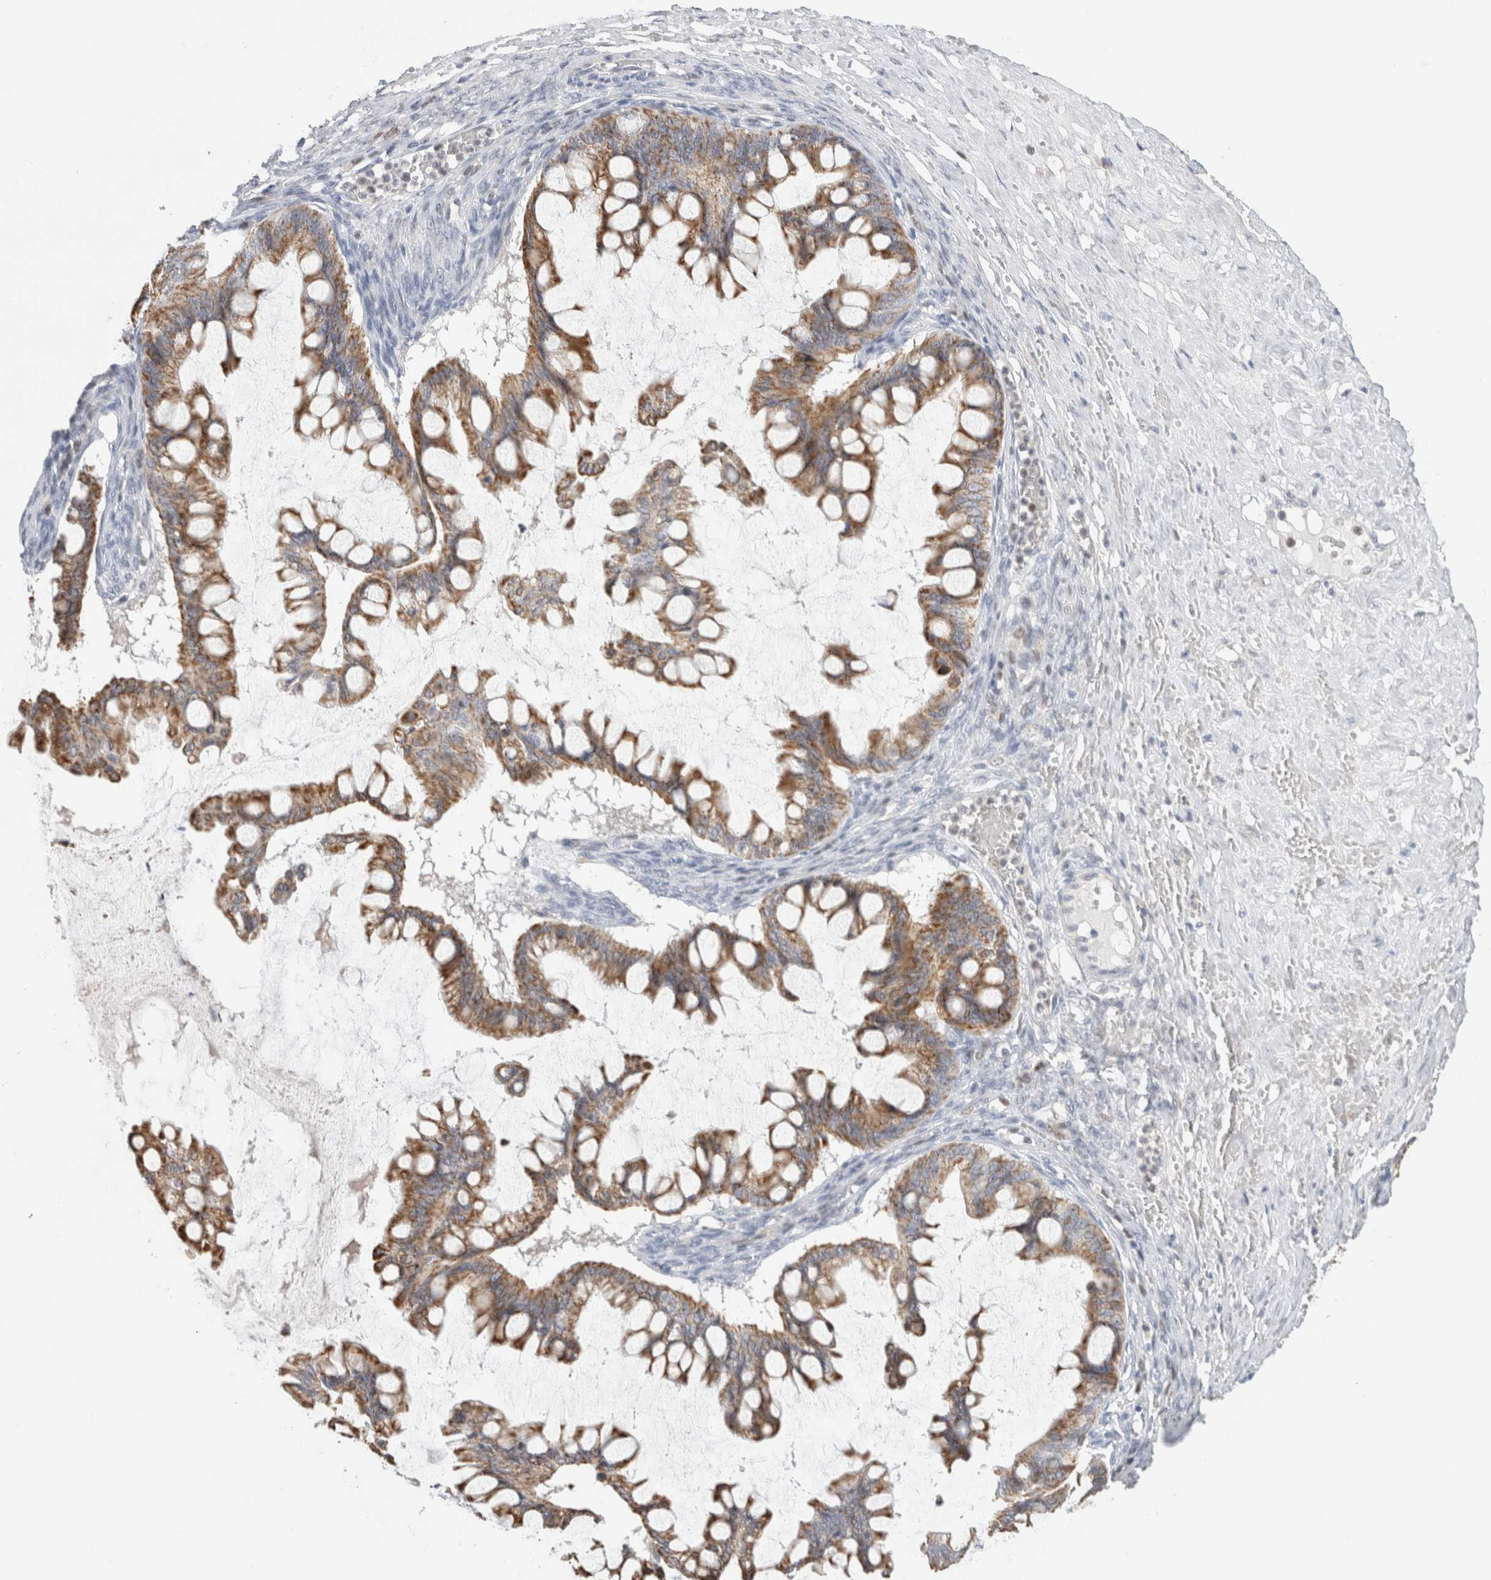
{"staining": {"intensity": "moderate", "quantity": ">75%", "location": "cytoplasmic/membranous"}, "tissue": "ovarian cancer", "cell_type": "Tumor cells", "image_type": "cancer", "snomed": [{"axis": "morphology", "description": "Cystadenocarcinoma, mucinous, NOS"}, {"axis": "topography", "description": "Ovary"}], "caption": "This is a photomicrograph of IHC staining of mucinous cystadenocarcinoma (ovarian), which shows moderate staining in the cytoplasmic/membranous of tumor cells.", "gene": "AGMAT", "patient": {"sex": "female", "age": 73}}